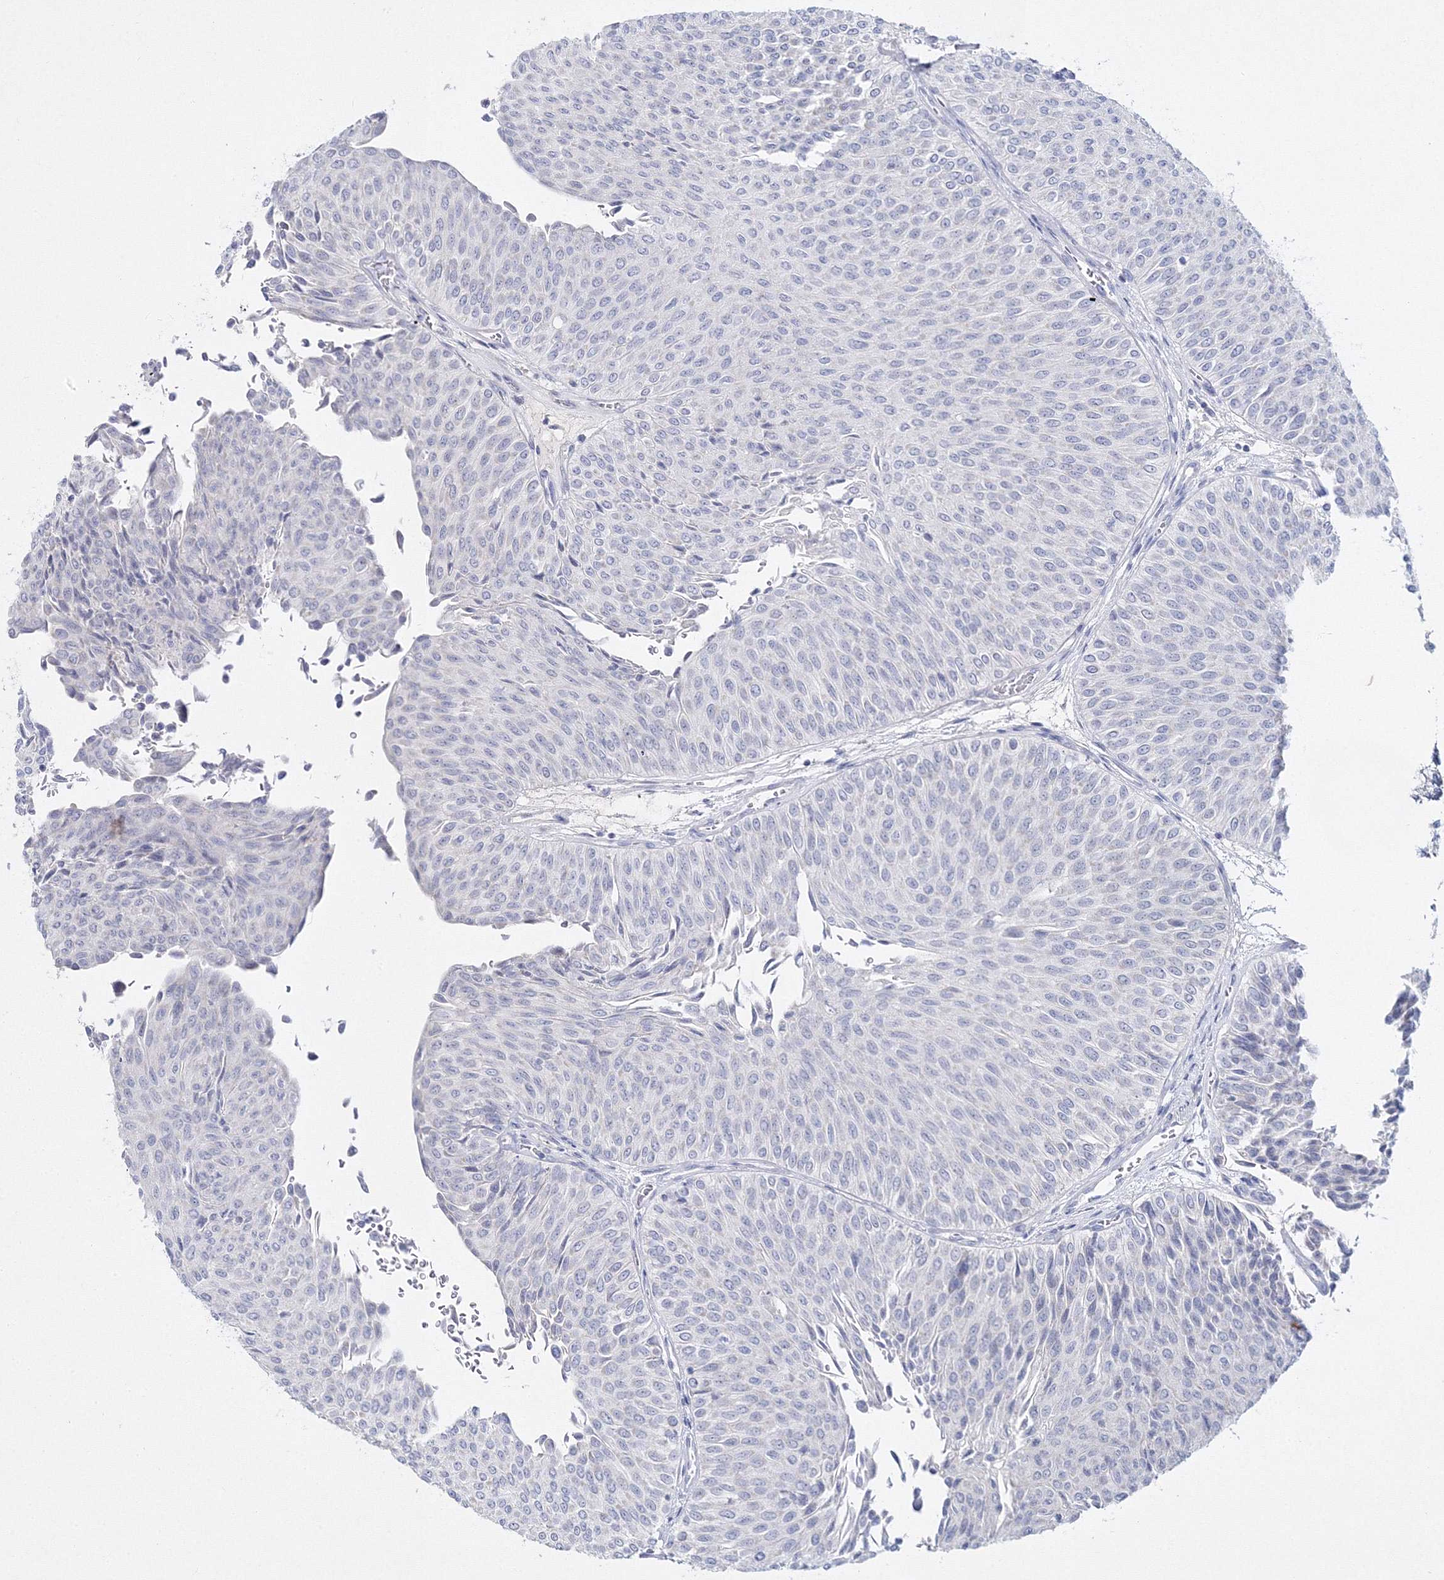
{"staining": {"intensity": "negative", "quantity": "none", "location": "none"}, "tissue": "urothelial cancer", "cell_type": "Tumor cells", "image_type": "cancer", "snomed": [{"axis": "morphology", "description": "Urothelial carcinoma, Low grade"}, {"axis": "topography", "description": "Urinary bladder"}], "caption": "Low-grade urothelial carcinoma was stained to show a protein in brown. There is no significant positivity in tumor cells.", "gene": "NEU4", "patient": {"sex": "male", "age": 78}}